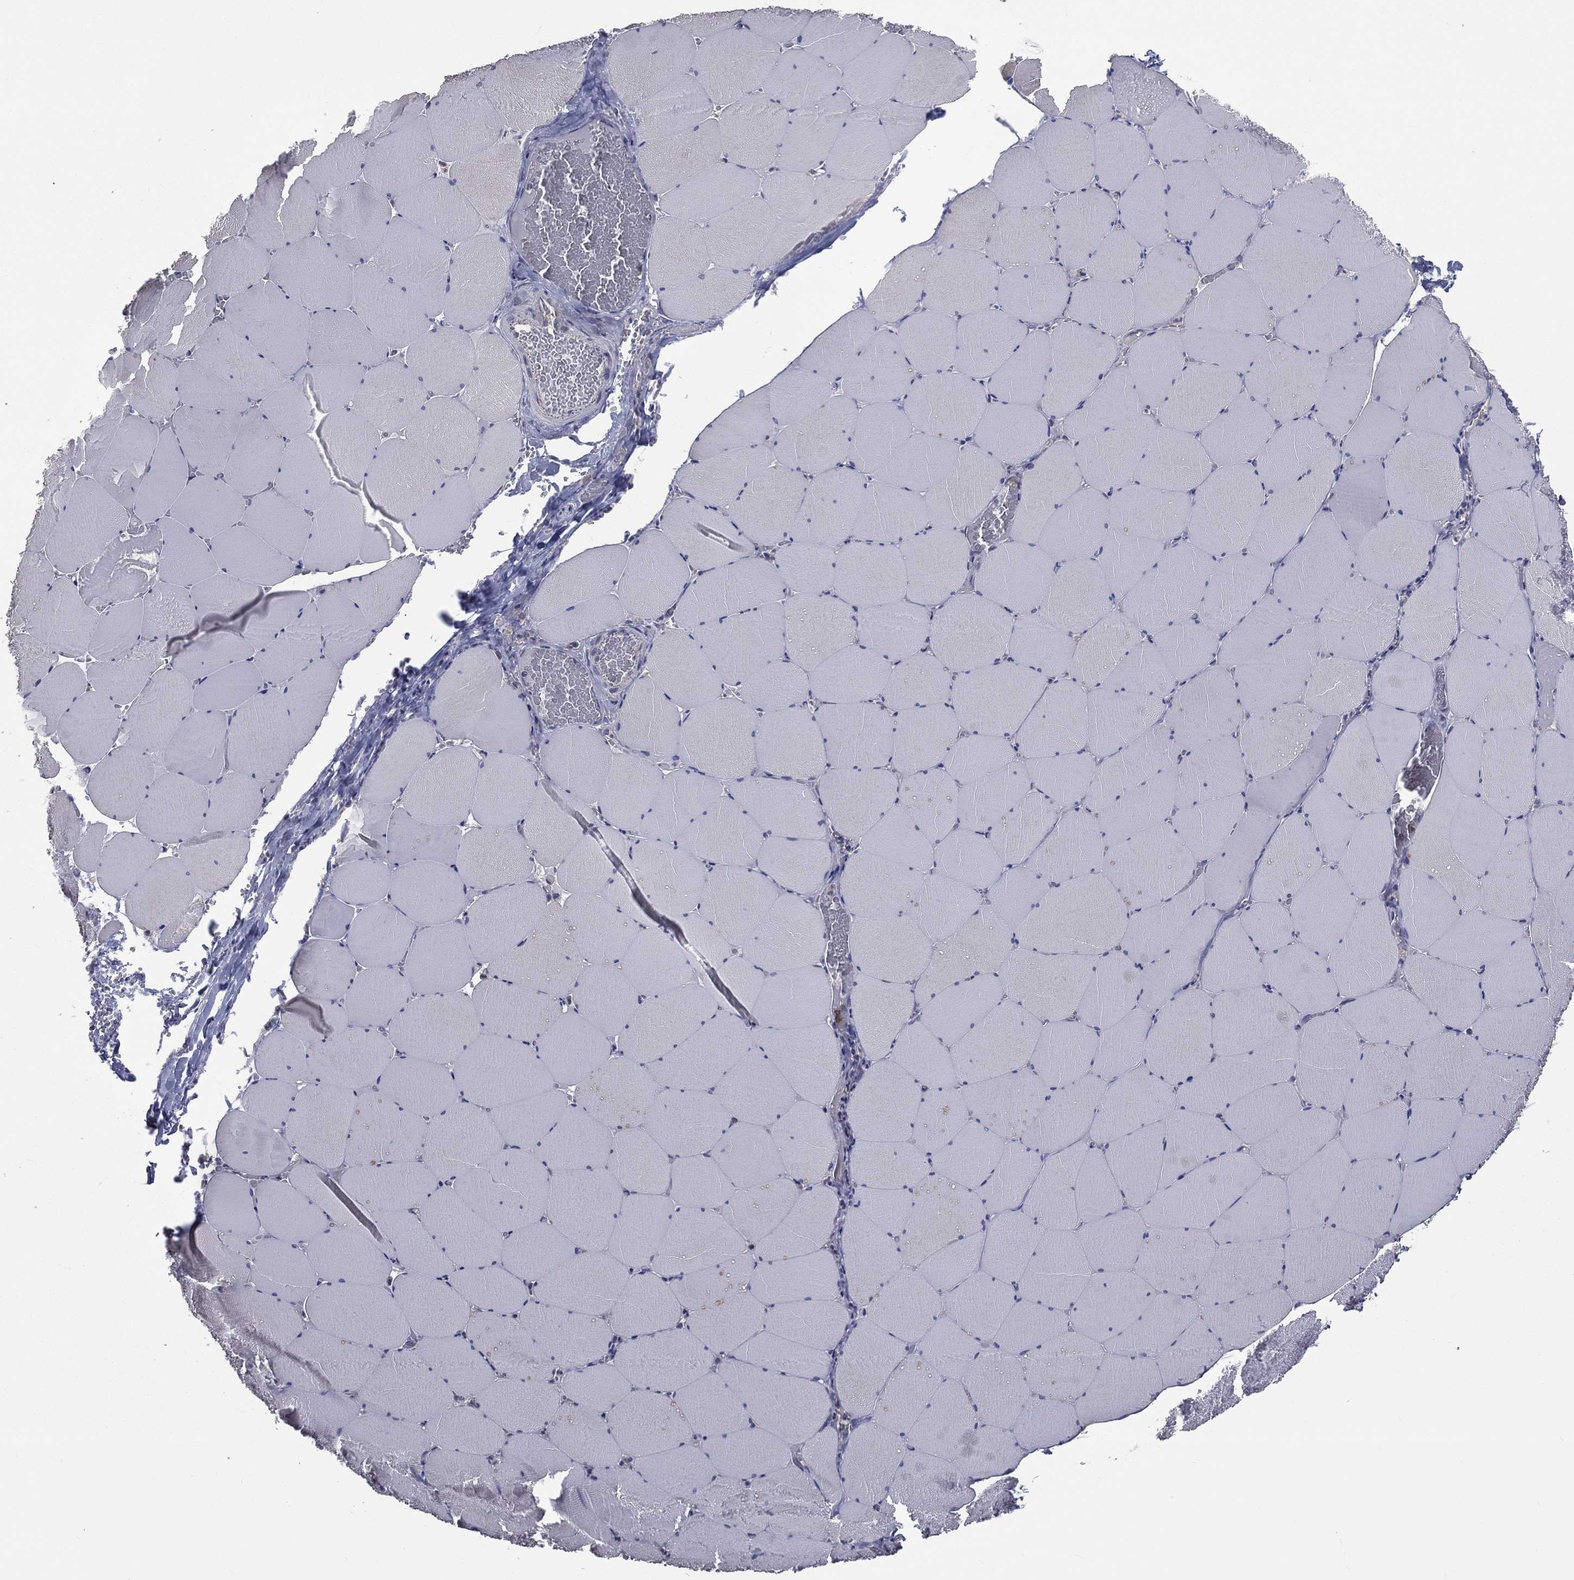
{"staining": {"intensity": "negative", "quantity": "none", "location": "none"}, "tissue": "skeletal muscle", "cell_type": "Myocytes", "image_type": "normal", "snomed": [{"axis": "morphology", "description": "Normal tissue, NOS"}, {"axis": "morphology", "description": "Malignant melanoma, Metastatic site"}, {"axis": "topography", "description": "Skeletal muscle"}], "caption": "High power microscopy micrograph of an immunohistochemistry histopathology image of benign skeletal muscle, revealing no significant expression in myocytes.", "gene": "SARS1", "patient": {"sex": "male", "age": 50}}